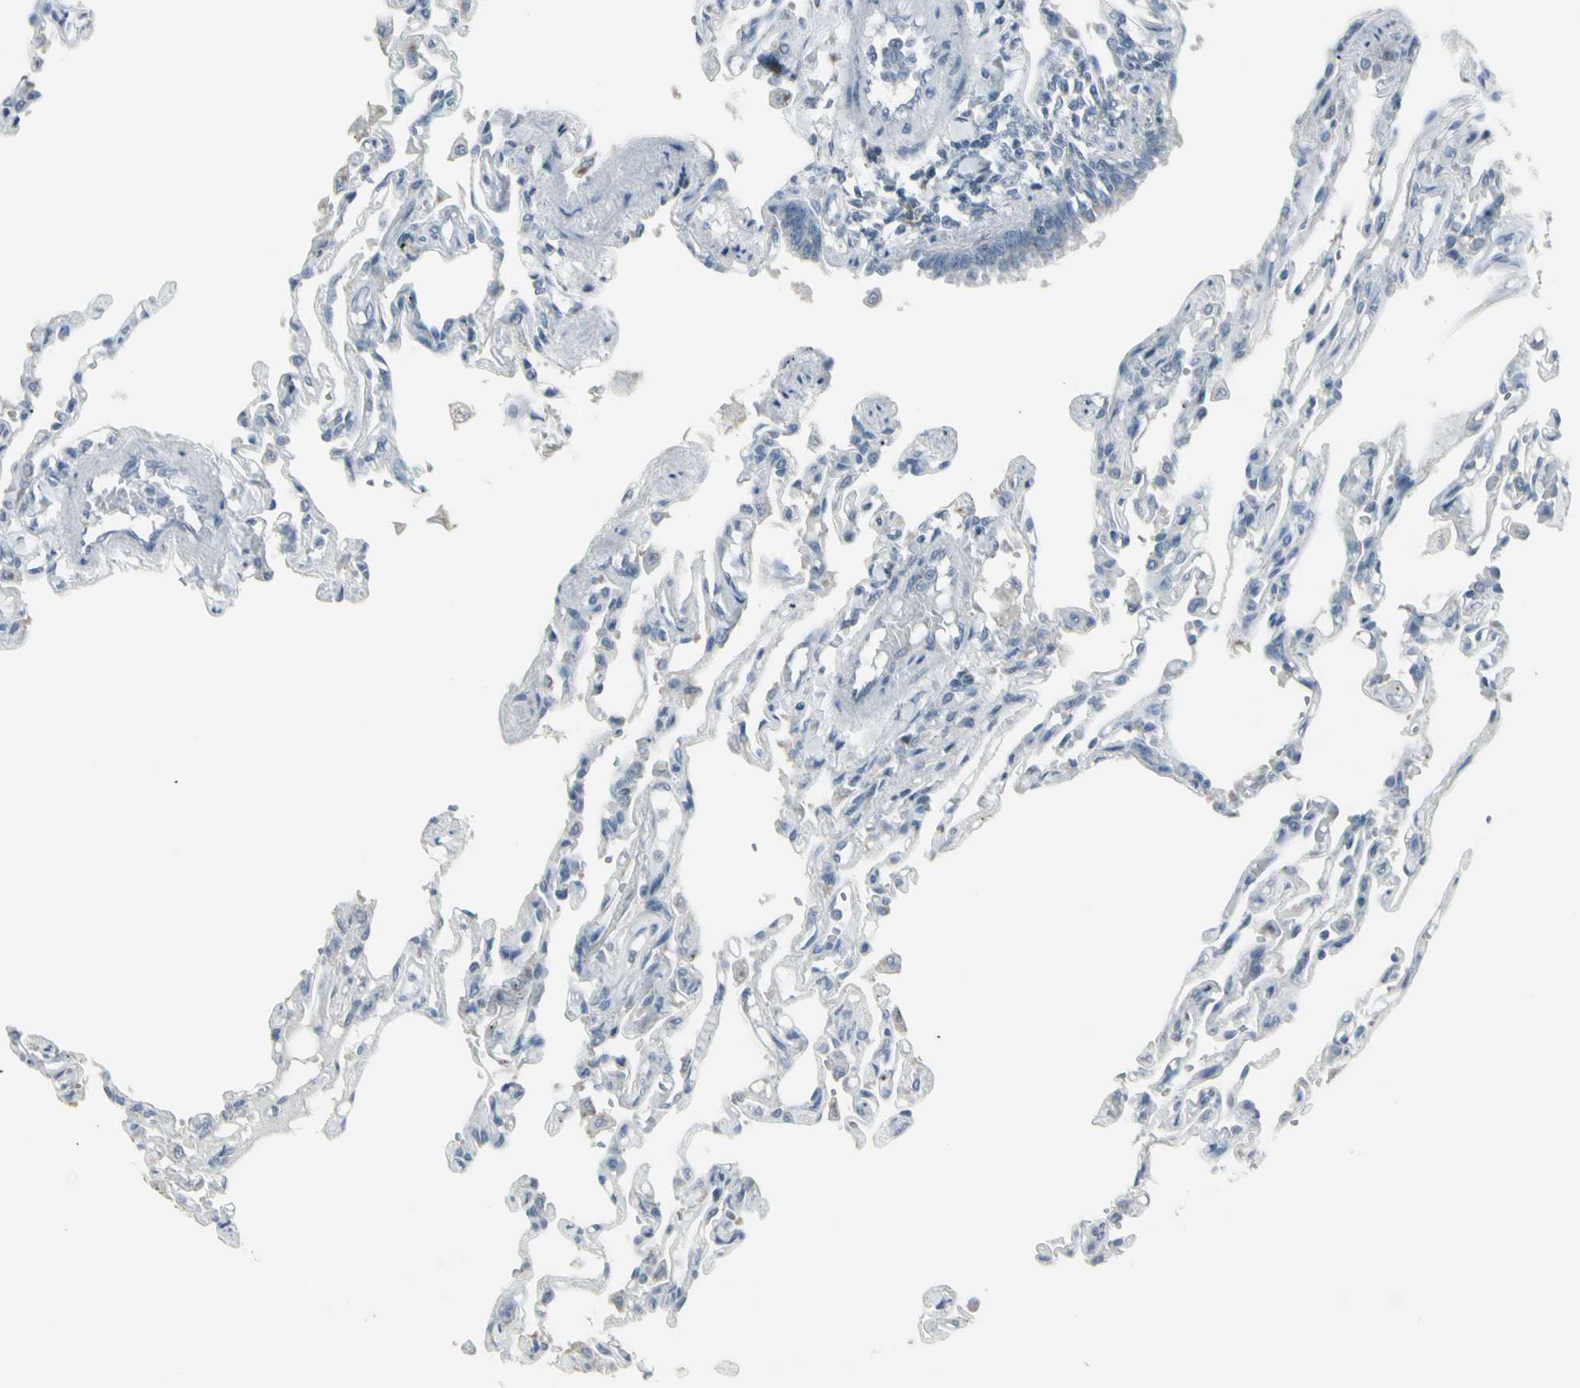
{"staining": {"intensity": "weak", "quantity": "<25%", "location": "cytoplasmic/membranous"}, "tissue": "lung", "cell_type": "Alveolar cells", "image_type": "normal", "snomed": [{"axis": "morphology", "description": "Normal tissue, NOS"}, {"axis": "topography", "description": "Lung"}], "caption": "The photomicrograph displays no staining of alveolar cells in benign lung.", "gene": "CD79B", "patient": {"sex": "male", "age": 21}}